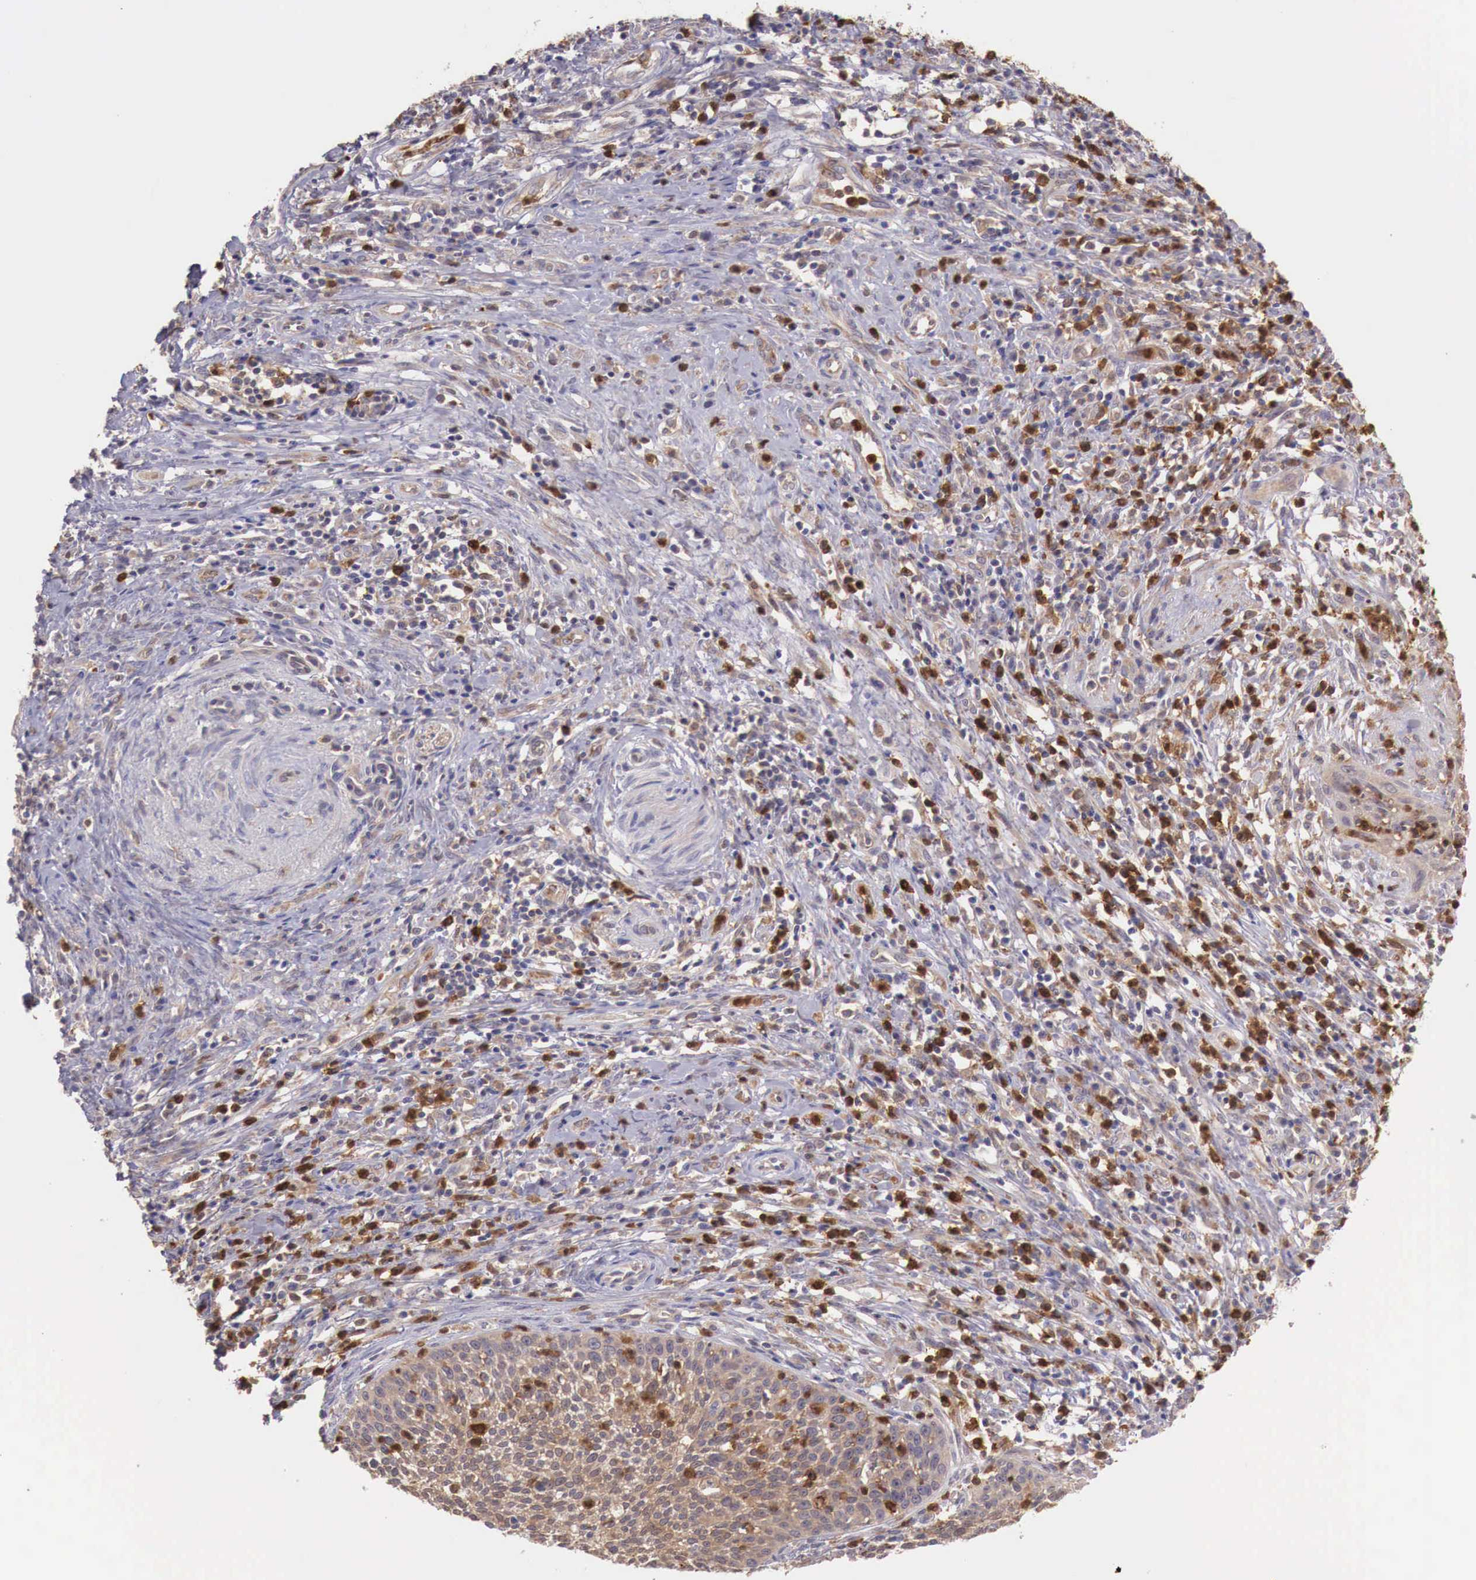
{"staining": {"intensity": "weak", "quantity": ">75%", "location": "cytoplasmic/membranous"}, "tissue": "cervical cancer", "cell_type": "Tumor cells", "image_type": "cancer", "snomed": [{"axis": "morphology", "description": "Squamous cell carcinoma, NOS"}, {"axis": "topography", "description": "Cervix"}], "caption": "Immunohistochemical staining of cervical cancer demonstrates weak cytoplasmic/membranous protein staining in about >75% of tumor cells.", "gene": "GAB2", "patient": {"sex": "female", "age": 41}}